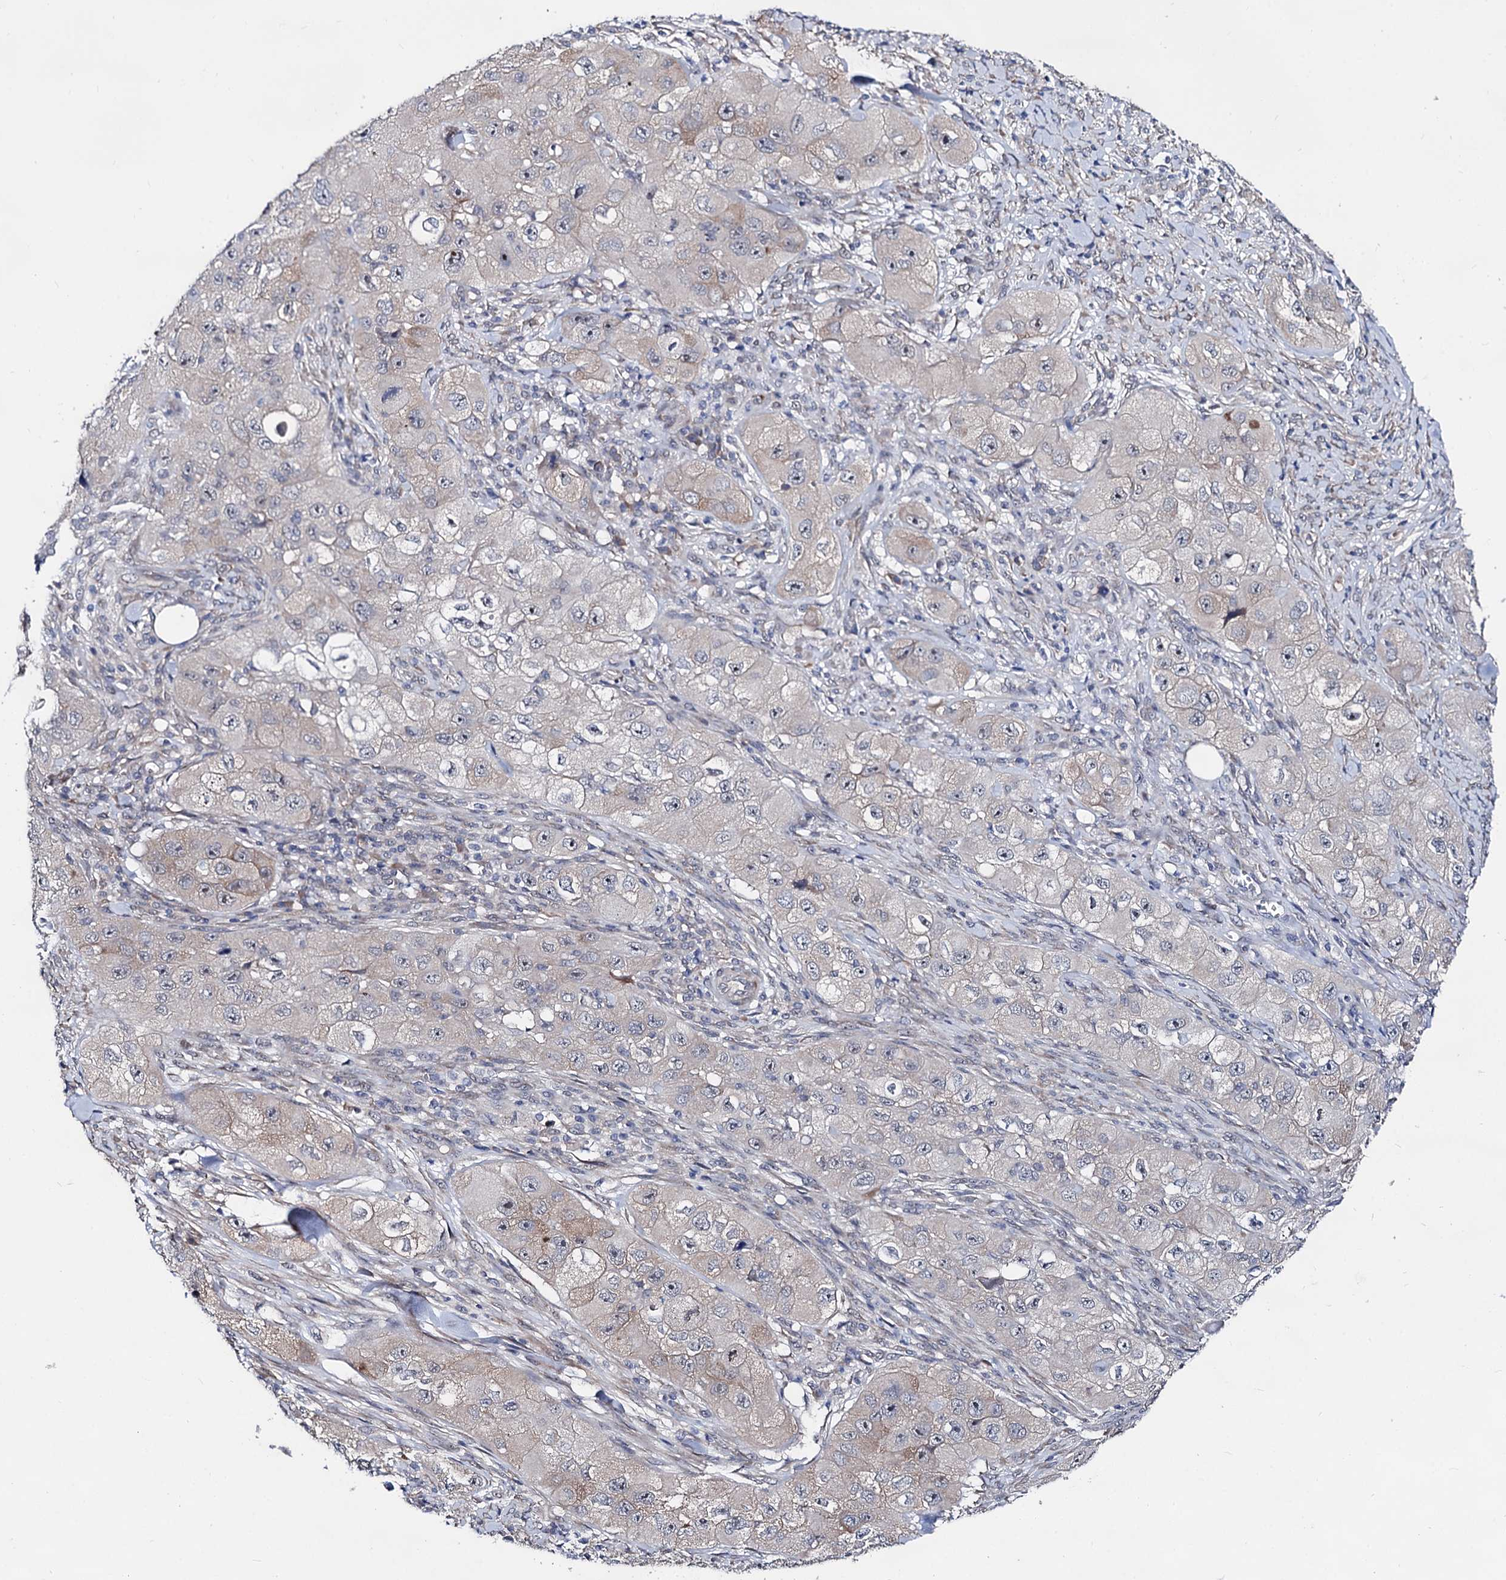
{"staining": {"intensity": "negative", "quantity": "none", "location": "none"}, "tissue": "skin cancer", "cell_type": "Tumor cells", "image_type": "cancer", "snomed": [{"axis": "morphology", "description": "Squamous cell carcinoma, NOS"}, {"axis": "topography", "description": "Skin"}, {"axis": "topography", "description": "Subcutis"}], "caption": "Immunohistochemistry micrograph of skin squamous cell carcinoma stained for a protein (brown), which demonstrates no staining in tumor cells.", "gene": "CAPRIN2", "patient": {"sex": "male", "age": 73}}